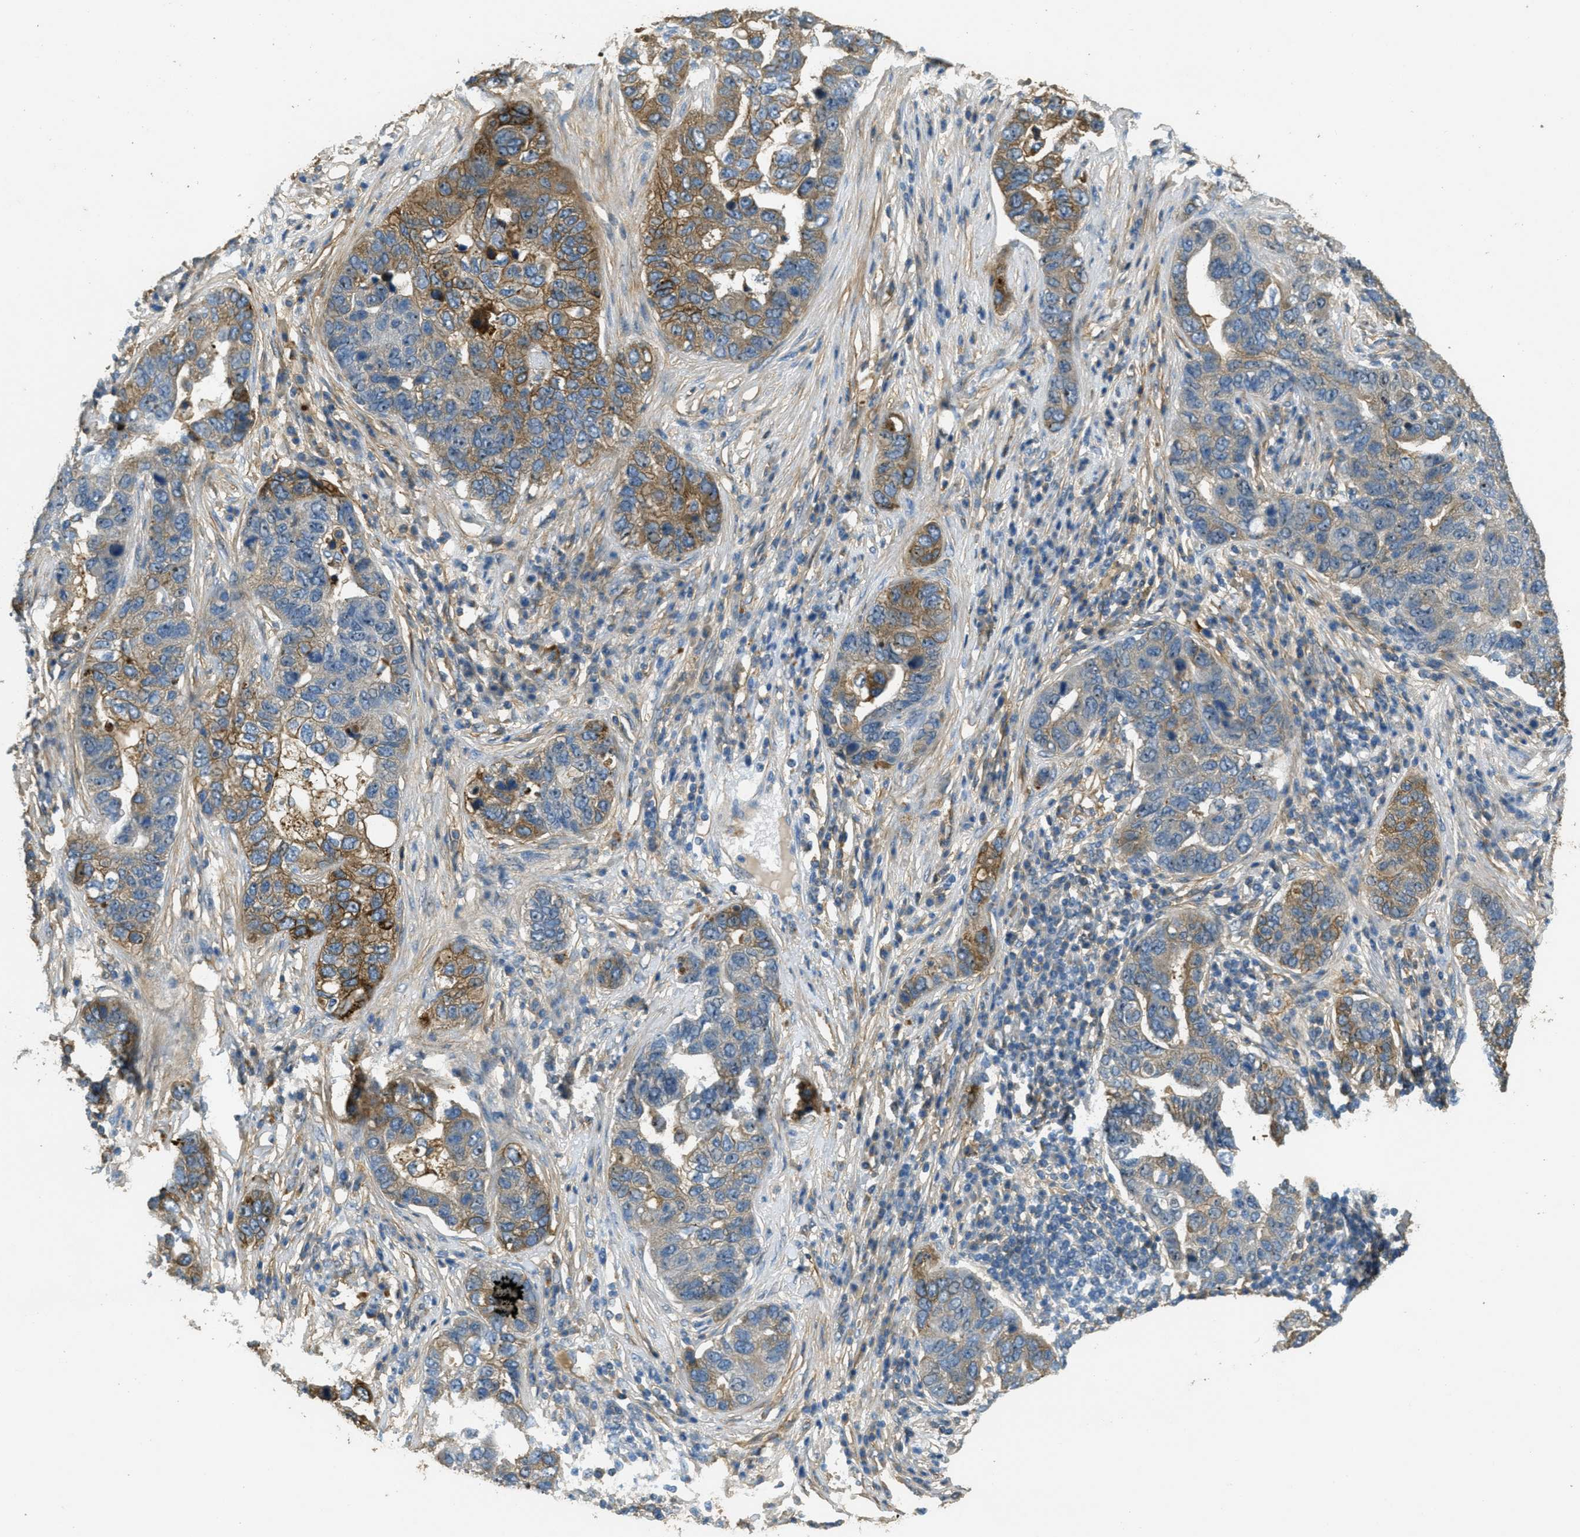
{"staining": {"intensity": "moderate", "quantity": "<25%", "location": "cytoplasmic/membranous"}, "tissue": "pancreatic cancer", "cell_type": "Tumor cells", "image_type": "cancer", "snomed": [{"axis": "morphology", "description": "Adenocarcinoma, NOS"}, {"axis": "topography", "description": "Pancreas"}], "caption": "Protein staining demonstrates moderate cytoplasmic/membranous positivity in approximately <25% of tumor cells in pancreatic cancer.", "gene": "OSMR", "patient": {"sex": "female", "age": 61}}